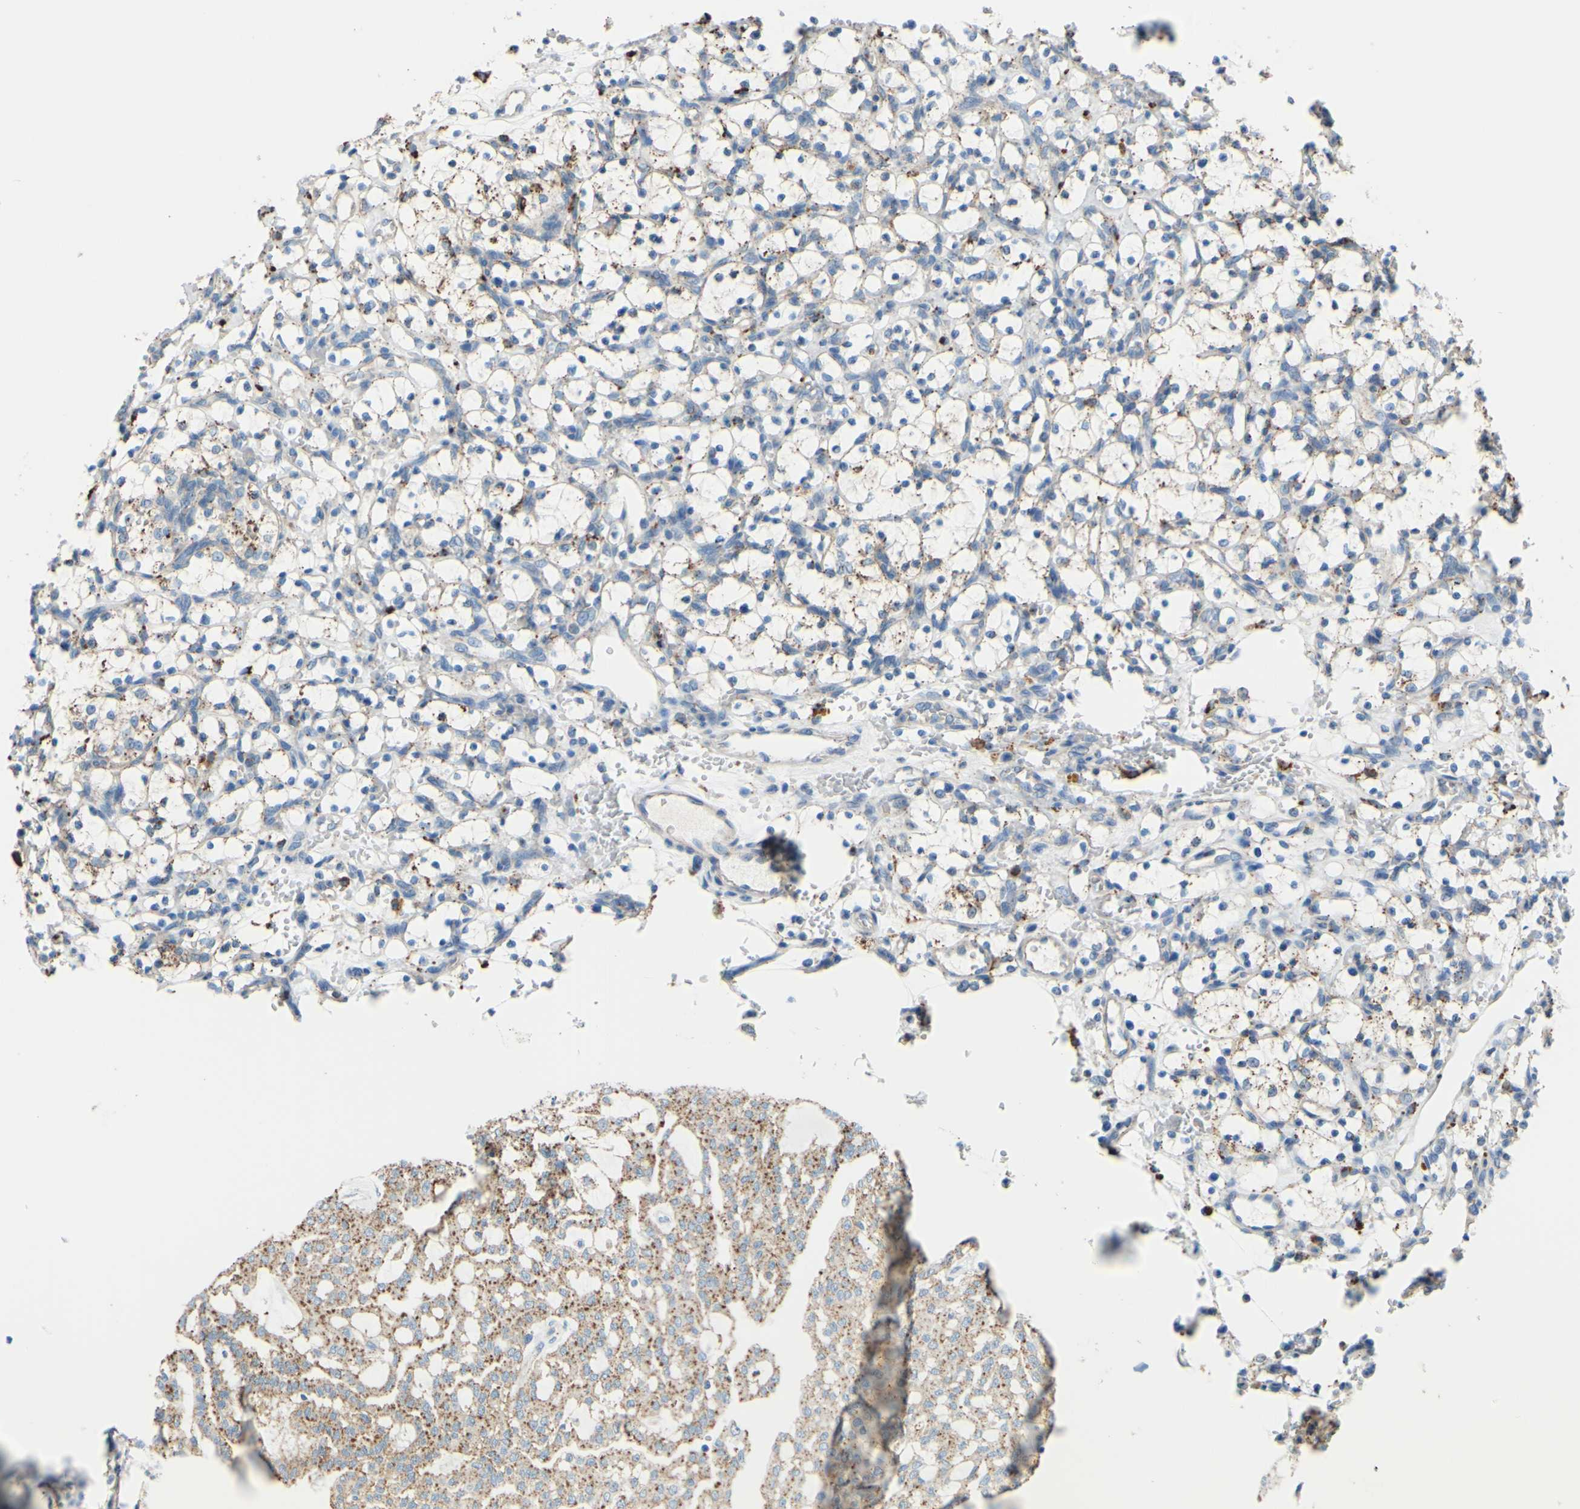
{"staining": {"intensity": "weak", "quantity": "<25%", "location": "cytoplasmic/membranous"}, "tissue": "renal cancer", "cell_type": "Tumor cells", "image_type": "cancer", "snomed": [{"axis": "morphology", "description": "Adenocarcinoma, NOS"}, {"axis": "topography", "description": "Kidney"}], "caption": "Tumor cells are negative for brown protein staining in renal cancer.", "gene": "CTSD", "patient": {"sex": "female", "age": 69}}